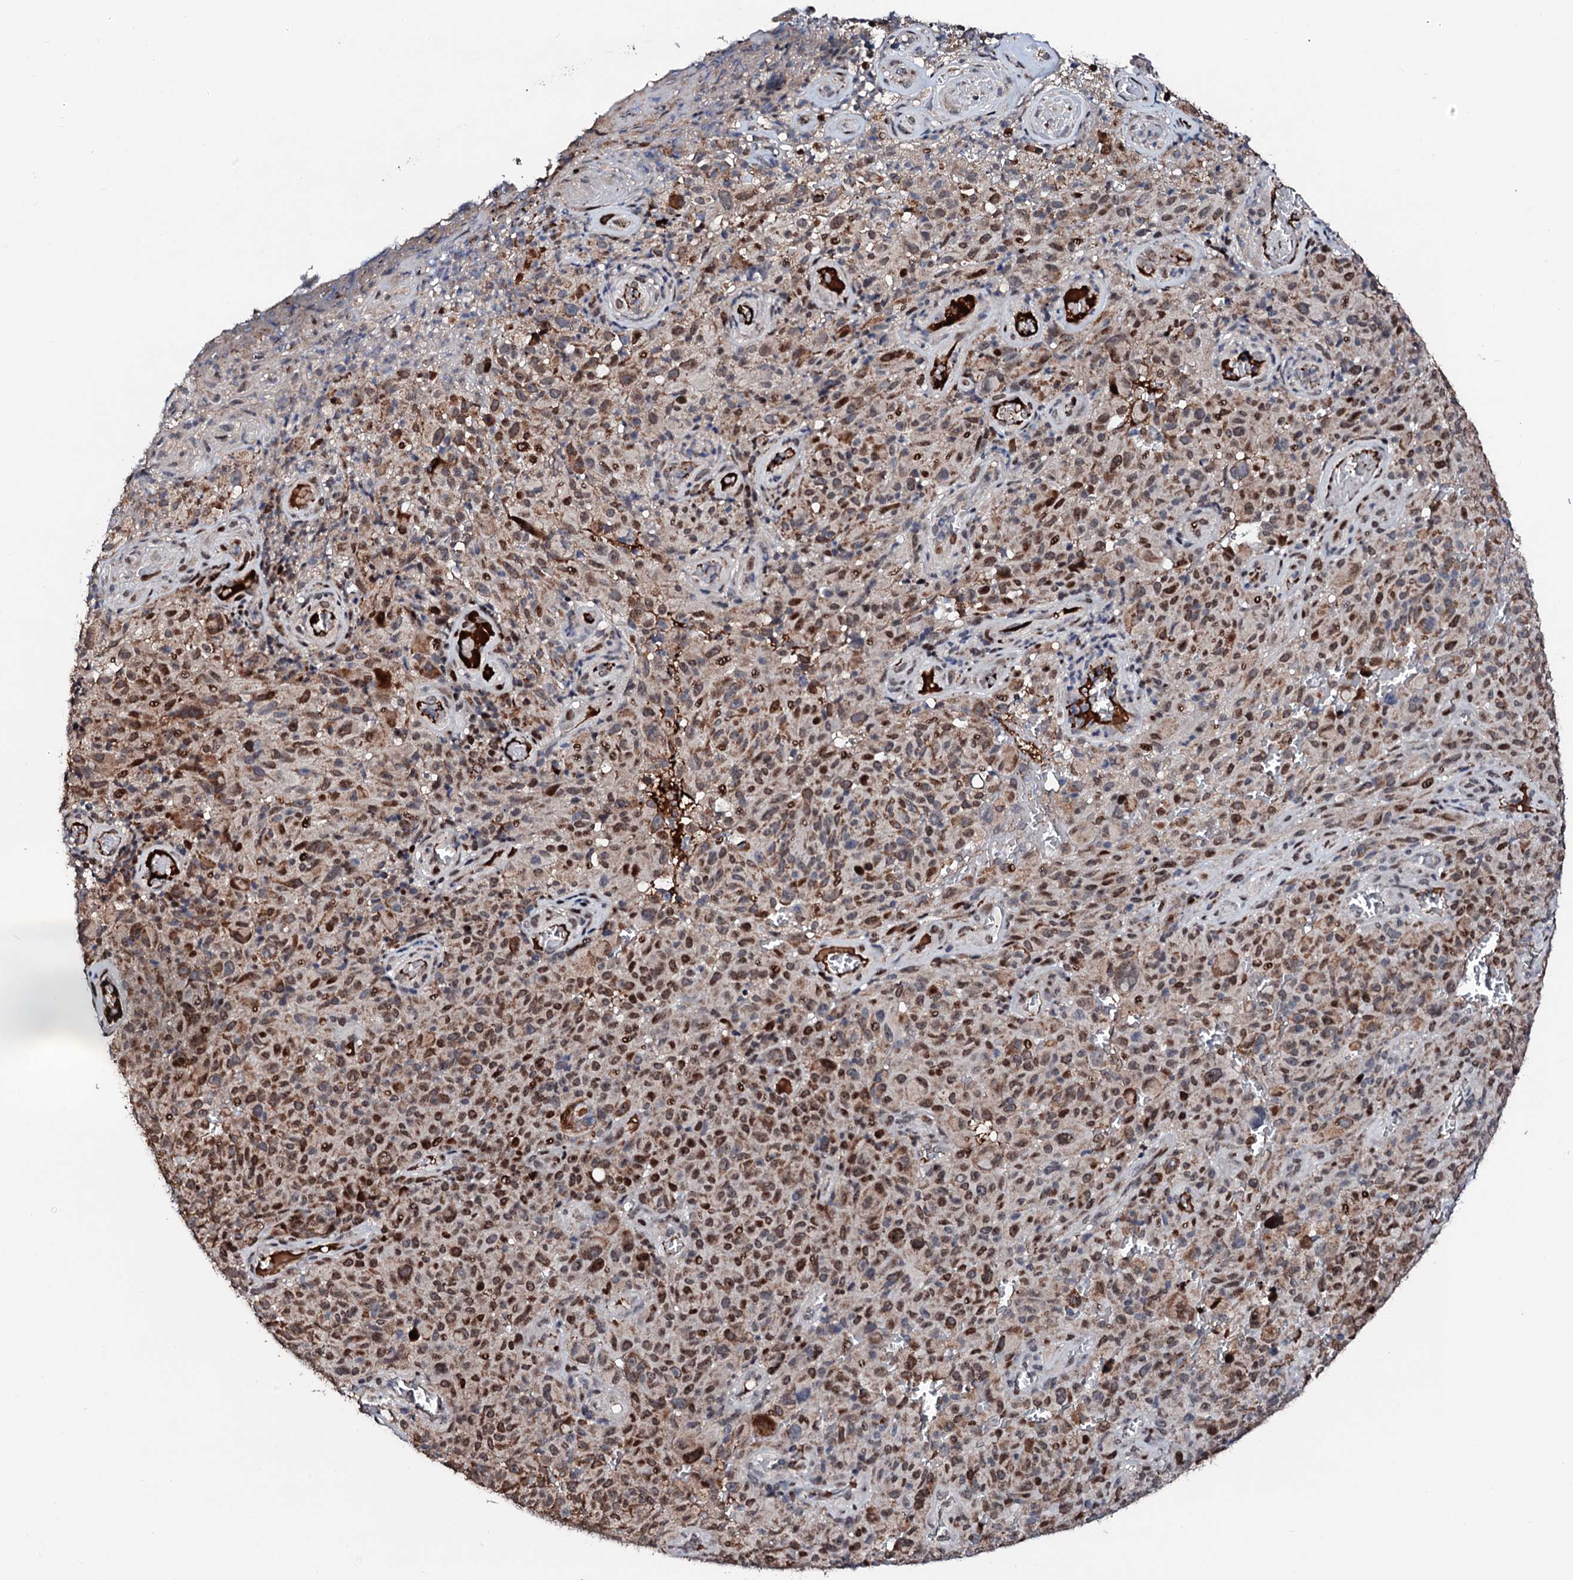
{"staining": {"intensity": "moderate", "quantity": ">75%", "location": "nuclear"}, "tissue": "melanoma", "cell_type": "Tumor cells", "image_type": "cancer", "snomed": [{"axis": "morphology", "description": "Malignant melanoma, NOS"}, {"axis": "topography", "description": "Skin"}], "caption": "Immunohistochemistry photomicrograph of neoplastic tissue: melanoma stained using immunohistochemistry (IHC) demonstrates medium levels of moderate protein expression localized specifically in the nuclear of tumor cells, appearing as a nuclear brown color.", "gene": "KIF18A", "patient": {"sex": "female", "age": 82}}